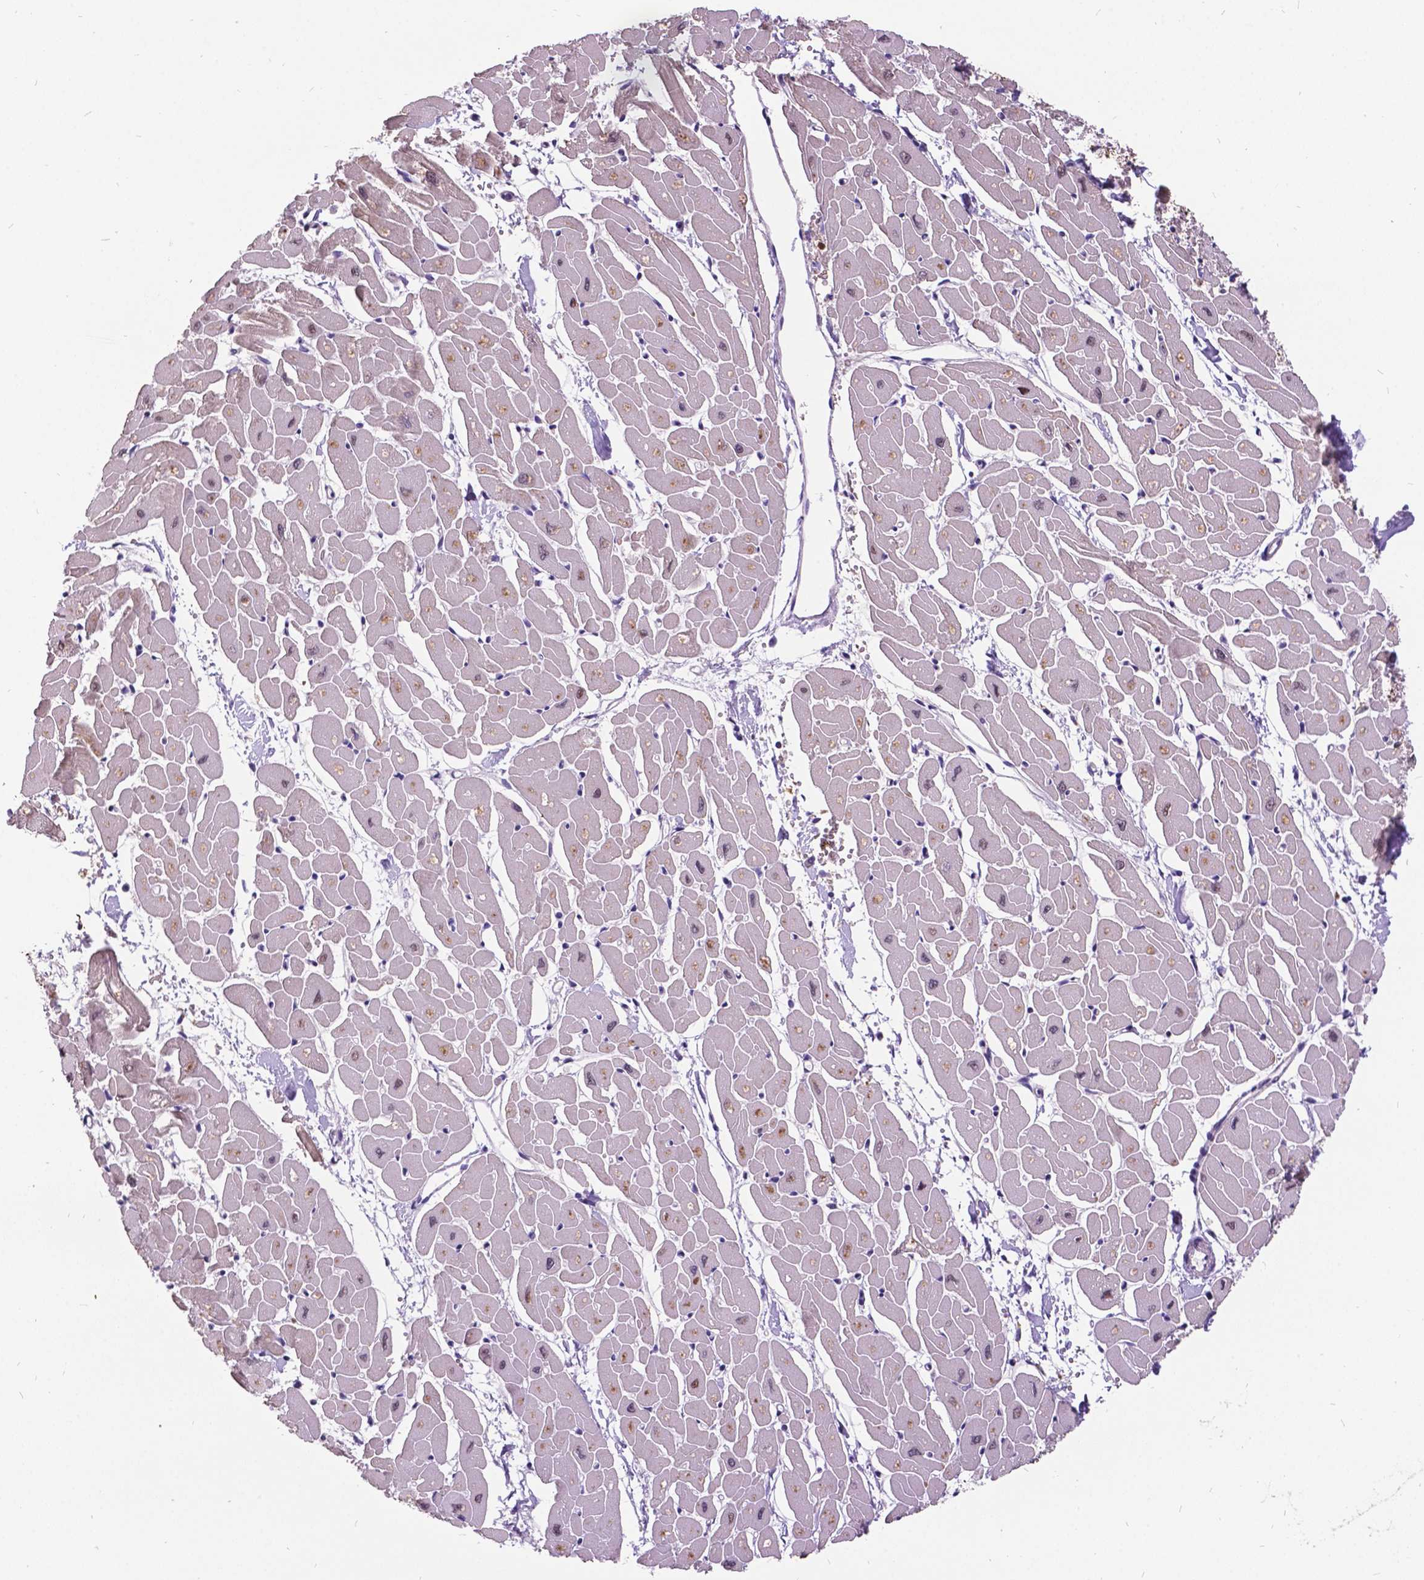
{"staining": {"intensity": "moderate", "quantity": "25%-75%", "location": "cytoplasmic/membranous,nuclear"}, "tissue": "heart muscle", "cell_type": "Cardiomyocytes", "image_type": "normal", "snomed": [{"axis": "morphology", "description": "Normal tissue, NOS"}, {"axis": "topography", "description": "Heart"}], "caption": "This is a micrograph of IHC staining of unremarkable heart muscle, which shows moderate positivity in the cytoplasmic/membranous,nuclear of cardiomyocytes.", "gene": "DPF3", "patient": {"sex": "male", "age": 57}}